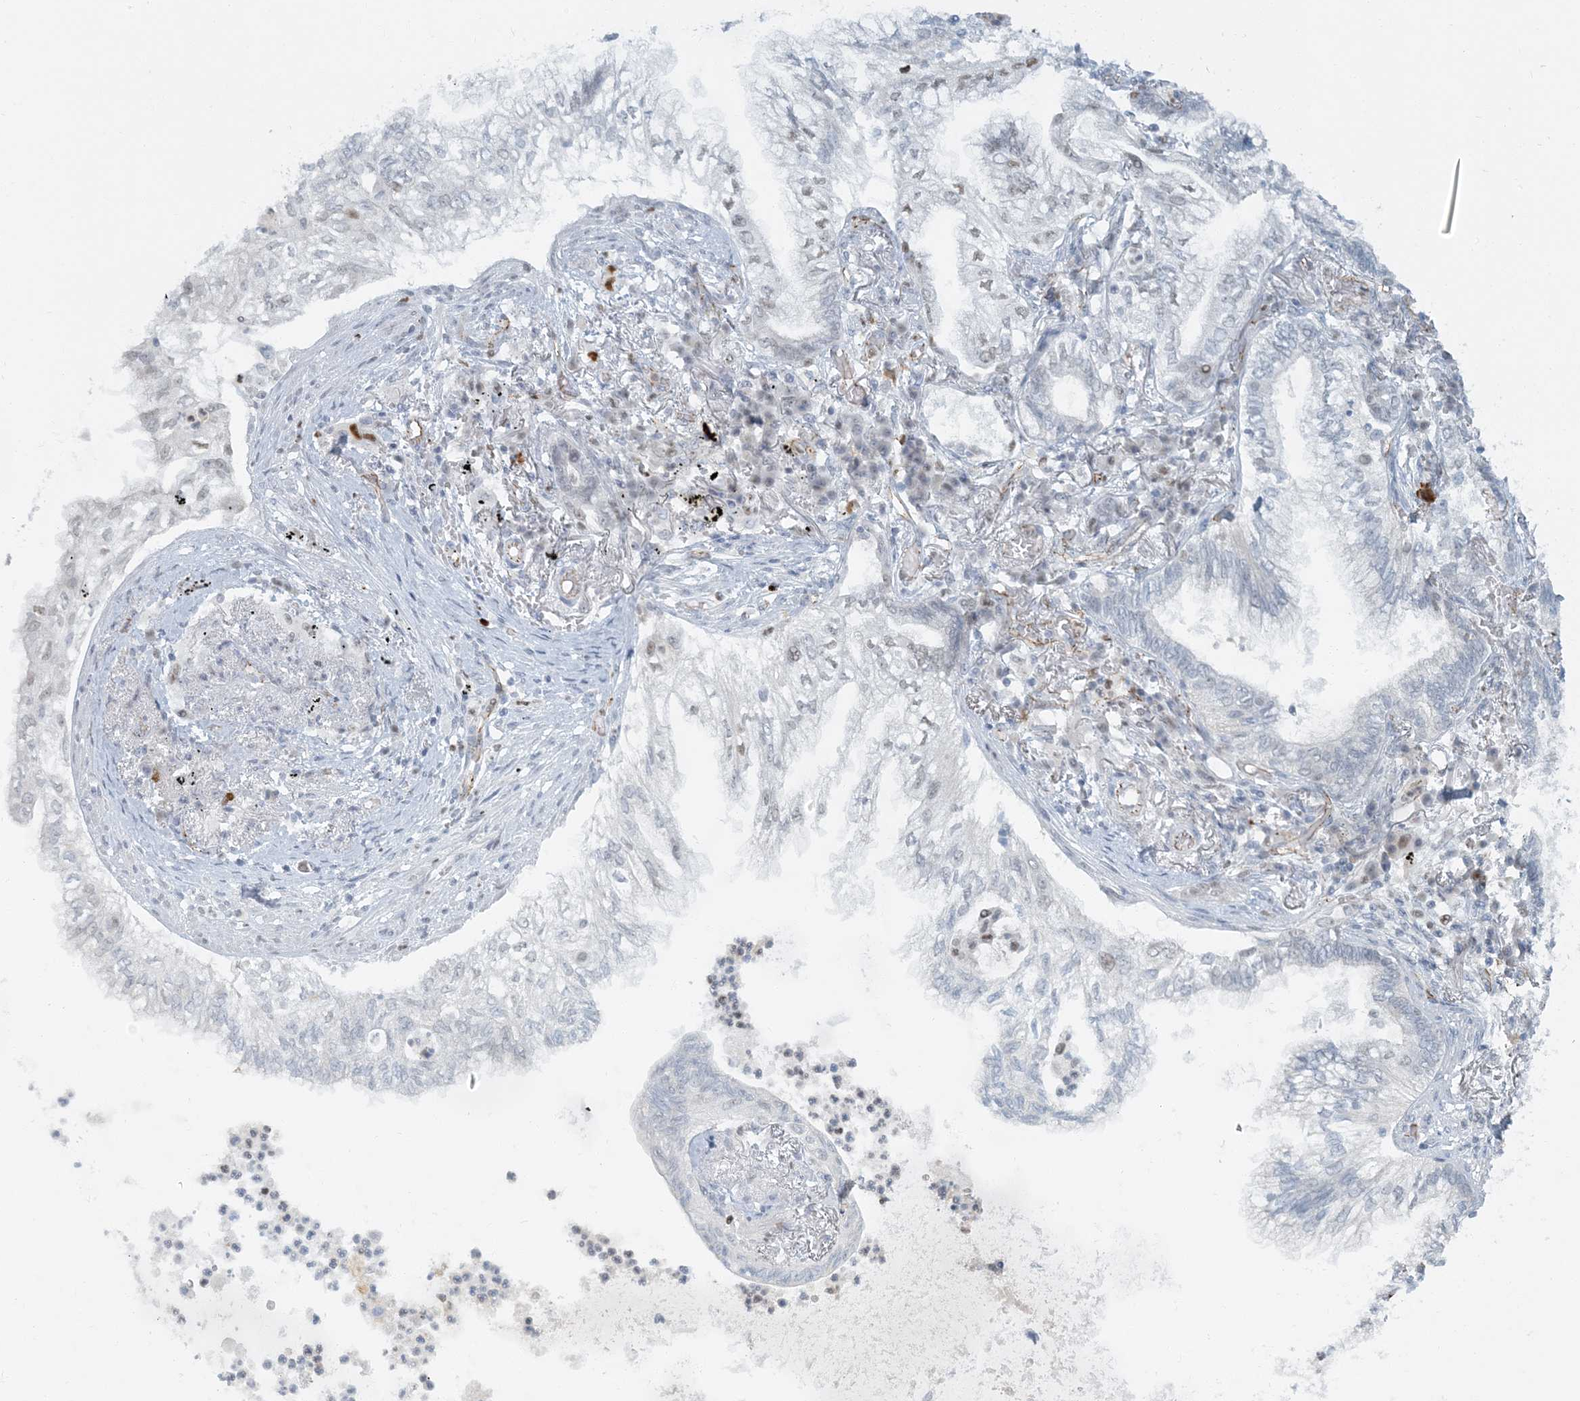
{"staining": {"intensity": "weak", "quantity": "<25%", "location": "nuclear"}, "tissue": "lung cancer", "cell_type": "Tumor cells", "image_type": "cancer", "snomed": [{"axis": "morphology", "description": "Adenocarcinoma, NOS"}, {"axis": "topography", "description": "Lung"}], "caption": "Immunohistochemical staining of adenocarcinoma (lung) shows no significant staining in tumor cells.", "gene": "AK9", "patient": {"sex": "female", "age": 70}}